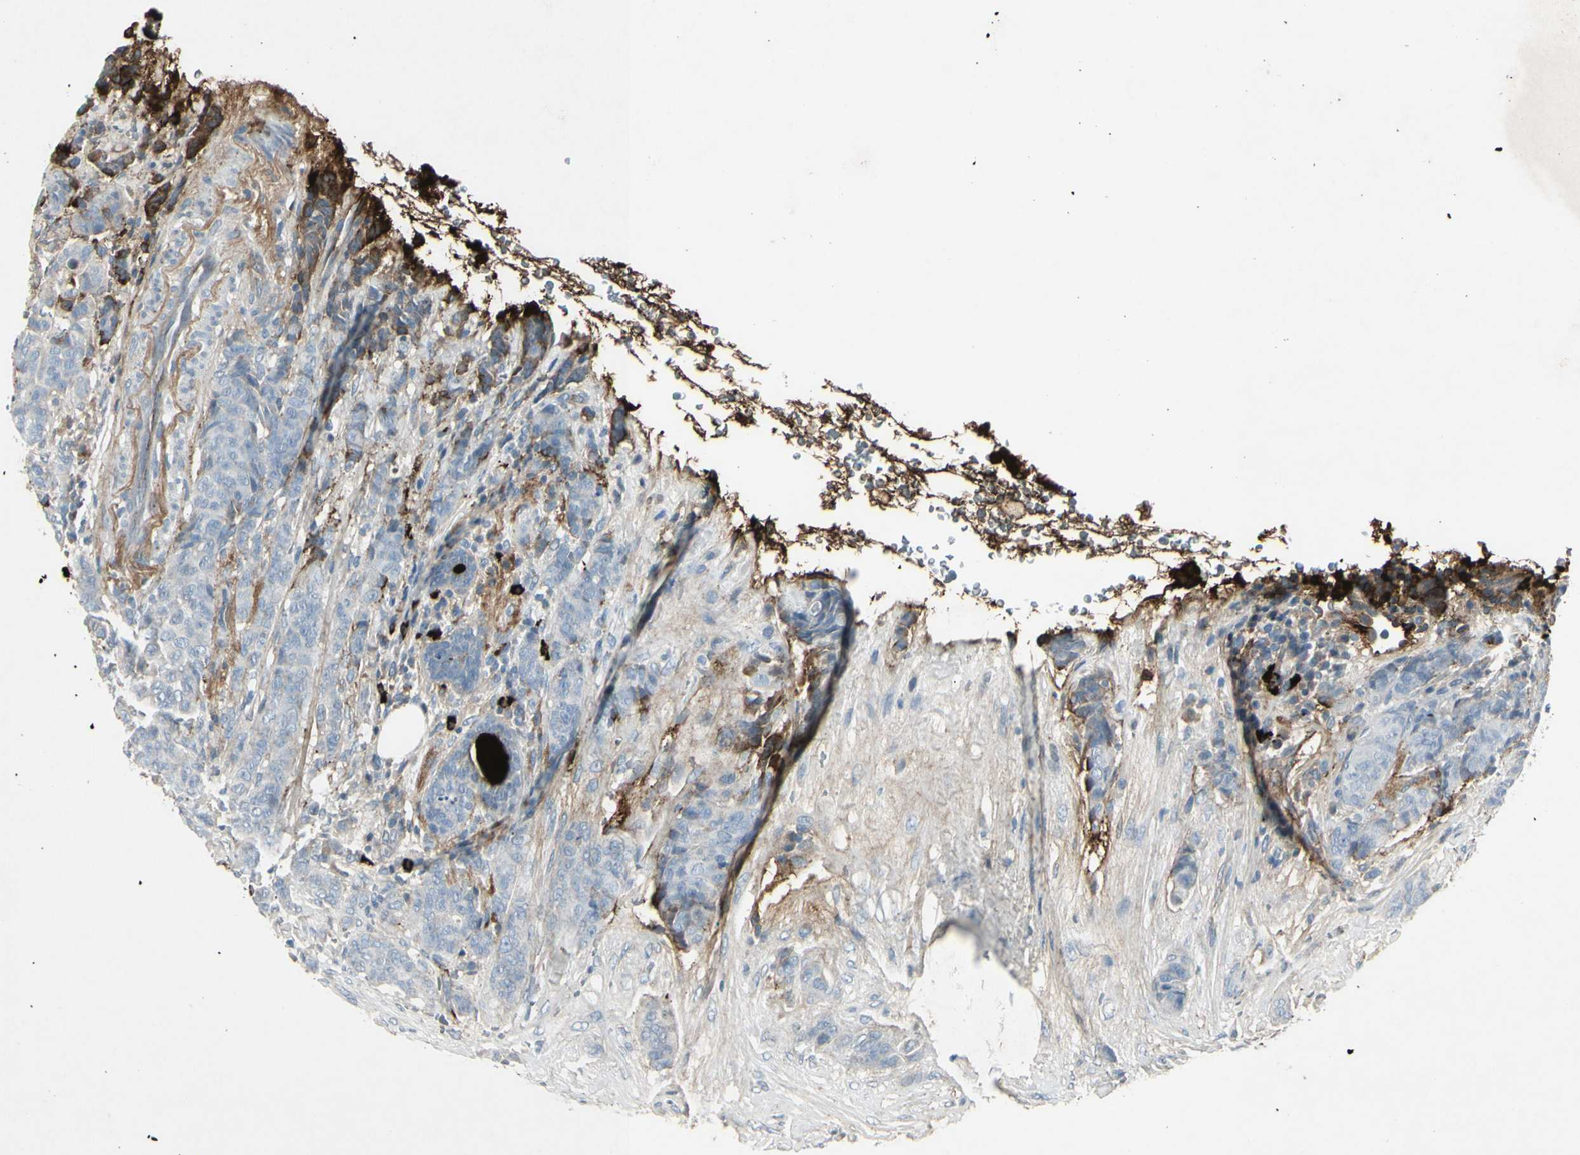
{"staining": {"intensity": "strong", "quantity": "<25%", "location": "cytoplasmic/membranous"}, "tissue": "breast cancer", "cell_type": "Tumor cells", "image_type": "cancer", "snomed": [{"axis": "morphology", "description": "Duct carcinoma"}, {"axis": "topography", "description": "Breast"}], "caption": "Immunohistochemistry (IHC) photomicrograph of breast cancer (invasive ductal carcinoma) stained for a protein (brown), which shows medium levels of strong cytoplasmic/membranous positivity in about <25% of tumor cells.", "gene": "IGHM", "patient": {"sex": "female", "age": 40}}